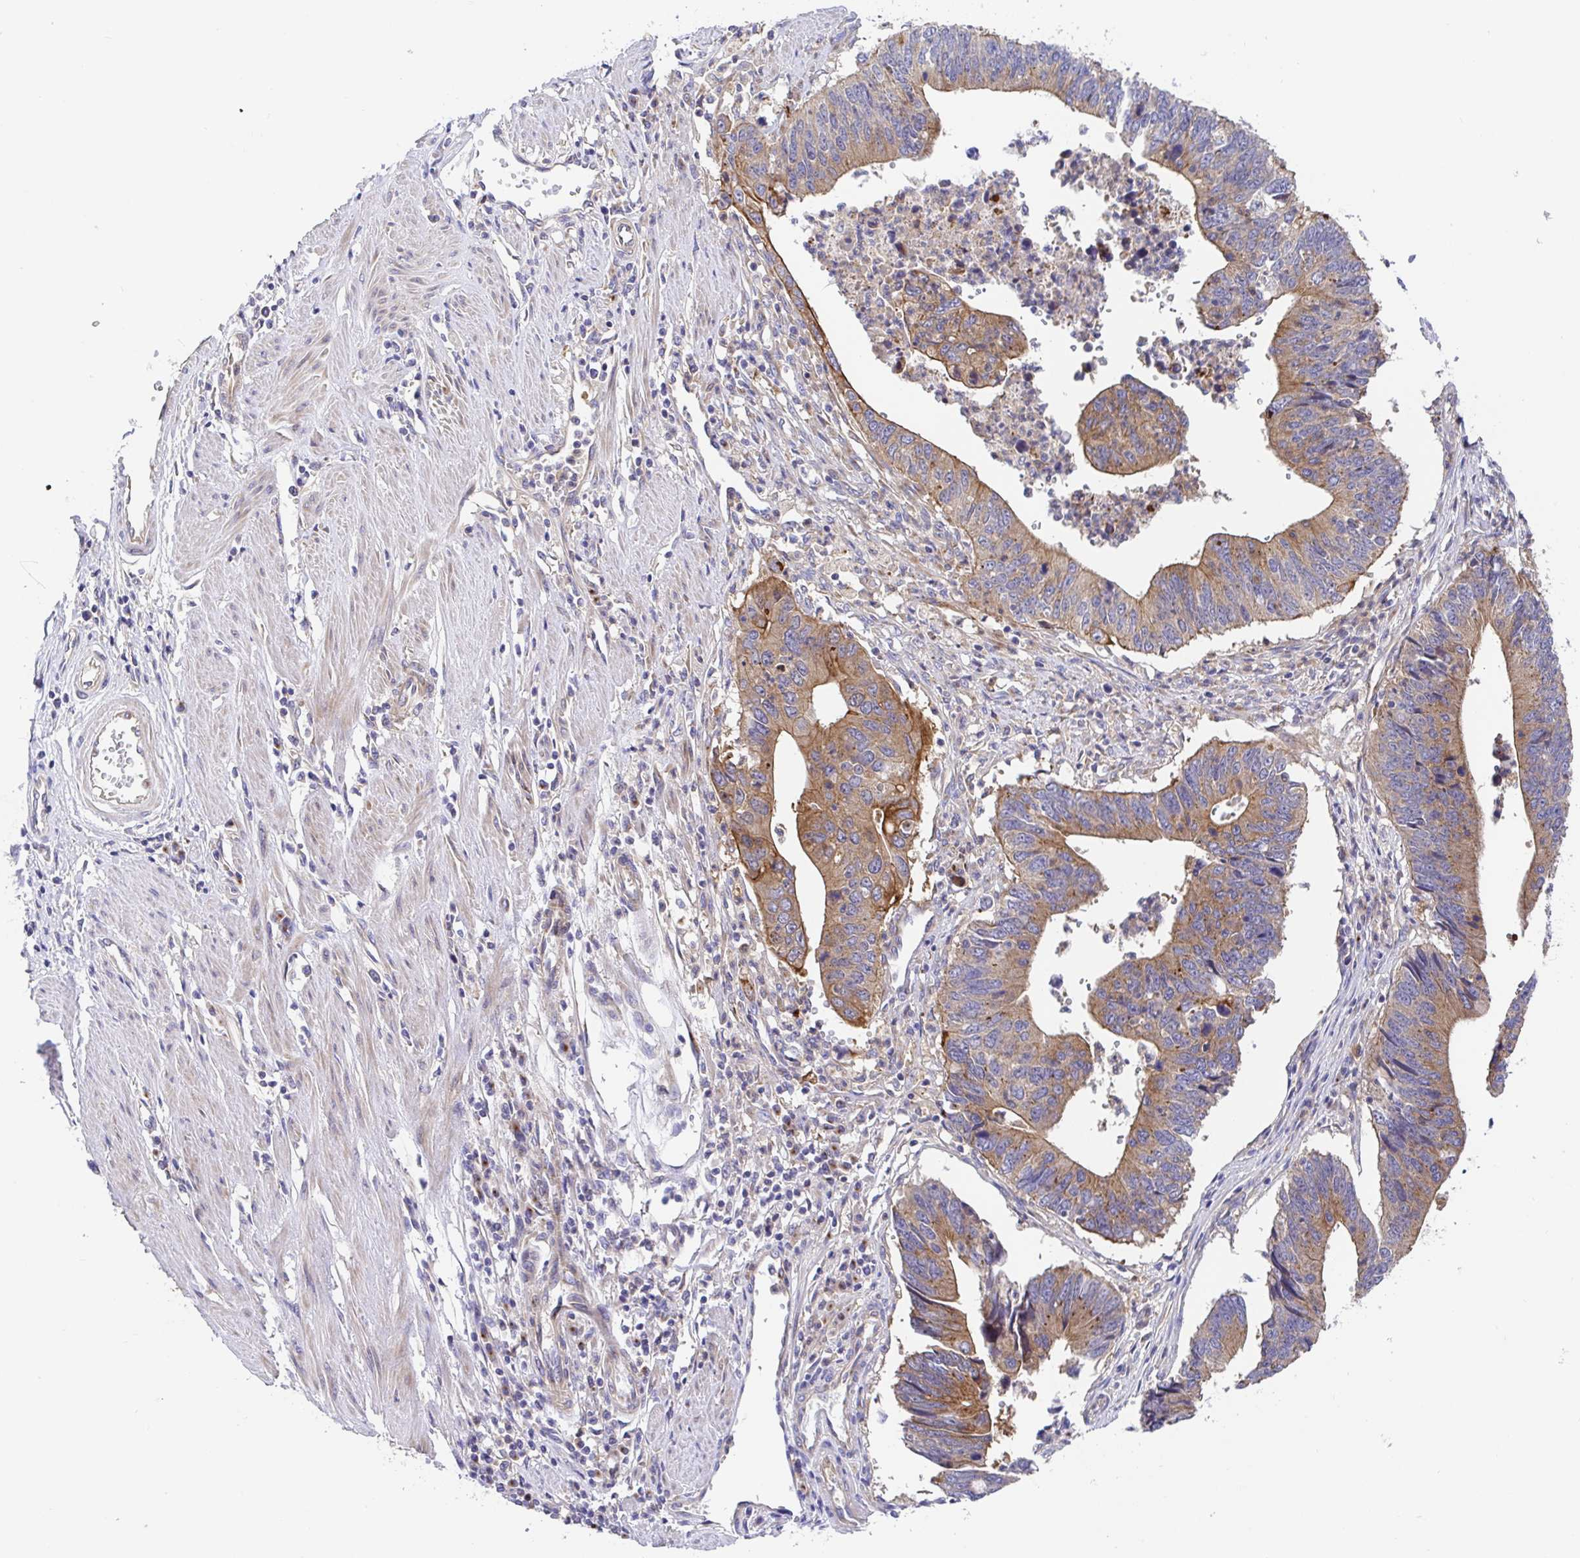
{"staining": {"intensity": "moderate", "quantity": ">75%", "location": "cytoplasmic/membranous"}, "tissue": "stomach cancer", "cell_type": "Tumor cells", "image_type": "cancer", "snomed": [{"axis": "morphology", "description": "Adenocarcinoma, NOS"}, {"axis": "topography", "description": "Stomach"}], "caption": "Stomach cancer stained with immunohistochemistry (IHC) demonstrates moderate cytoplasmic/membranous positivity in approximately >75% of tumor cells. Nuclei are stained in blue.", "gene": "GOLGA1", "patient": {"sex": "male", "age": 59}}